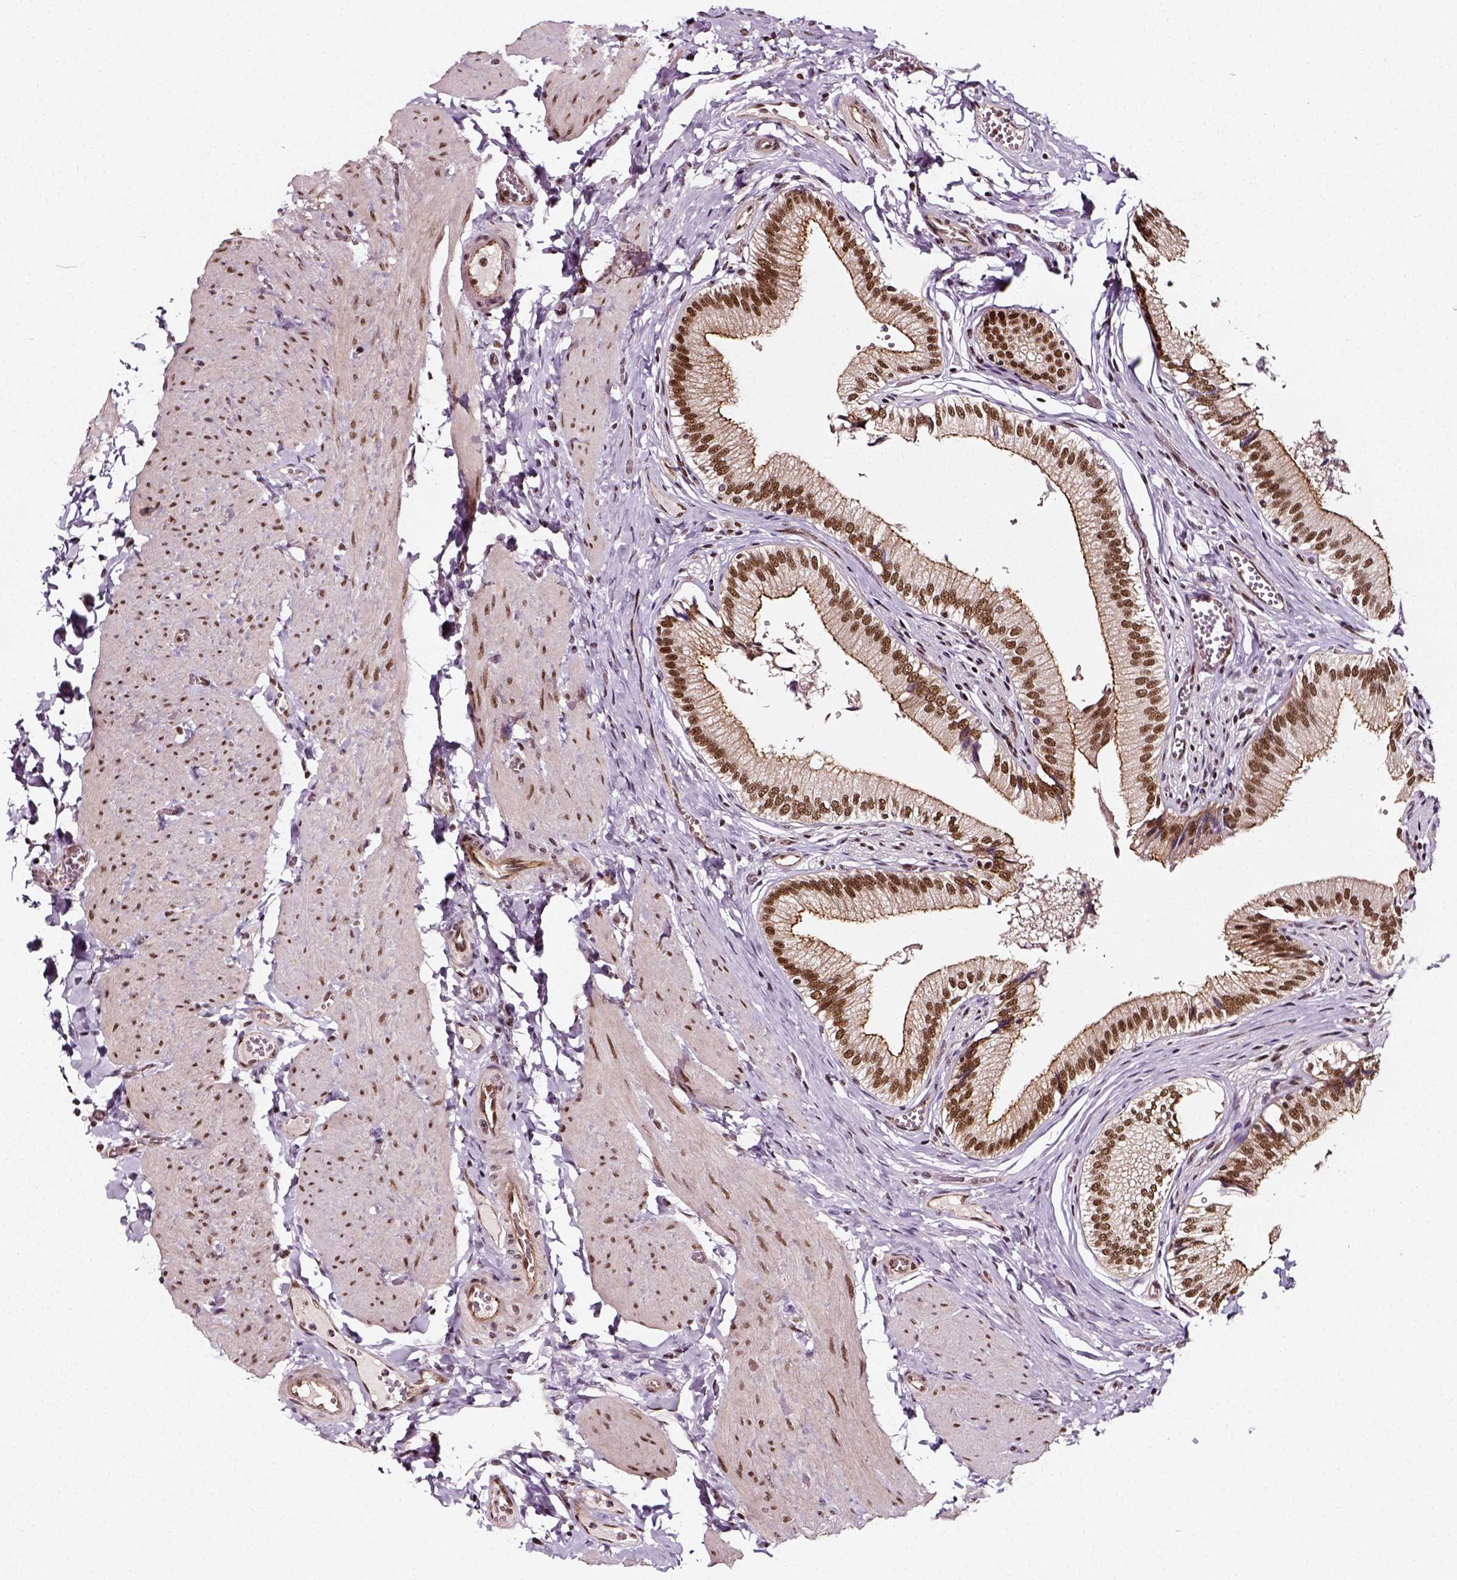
{"staining": {"intensity": "moderate", "quantity": ">75%", "location": "nuclear"}, "tissue": "gallbladder", "cell_type": "Glandular cells", "image_type": "normal", "snomed": [{"axis": "morphology", "description": "Normal tissue, NOS"}, {"axis": "topography", "description": "Gallbladder"}, {"axis": "topography", "description": "Peripheral nerve tissue"}], "caption": "Glandular cells display medium levels of moderate nuclear staining in approximately >75% of cells in benign gallbladder. The staining is performed using DAB brown chromogen to label protein expression. The nuclei are counter-stained blue using hematoxylin.", "gene": "NACC1", "patient": {"sex": "male", "age": 17}}